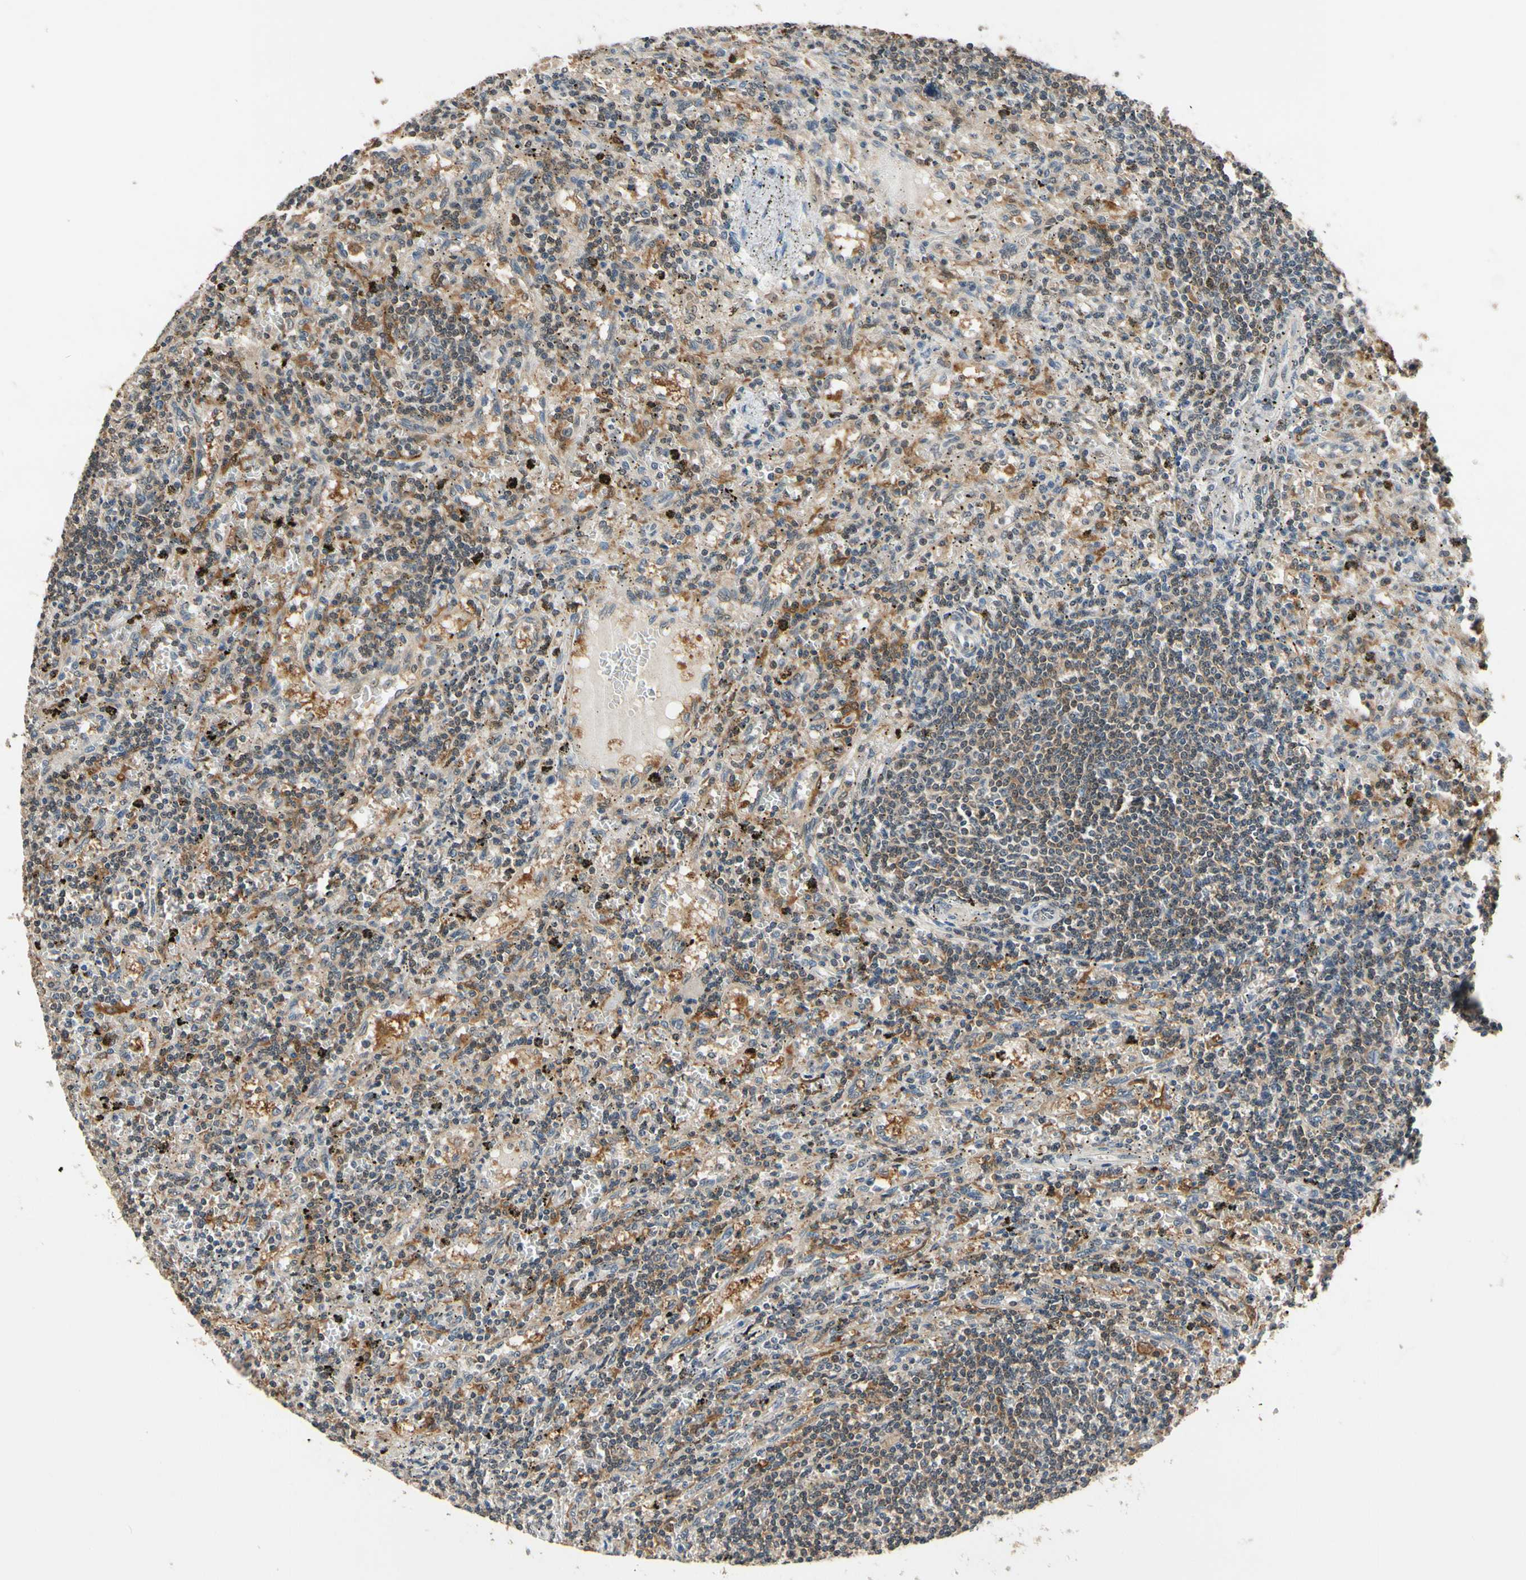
{"staining": {"intensity": "weak", "quantity": ">75%", "location": "cytoplasmic/membranous,nuclear"}, "tissue": "lymphoma", "cell_type": "Tumor cells", "image_type": "cancer", "snomed": [{"axis": "morphology", "description": "Malignant lymphoma, non-Hodgkin's type, Low grade"}, {"axis": "topography", "description": "Spleen"}], "caption": "Protein expression analysis of lymphoma demonstrates weak cytoplasmic/membranous and nuclear staining in about >75% of tumor cells.", "gene": "GCLC", "patient": {"sex": "male", "age": 76}}